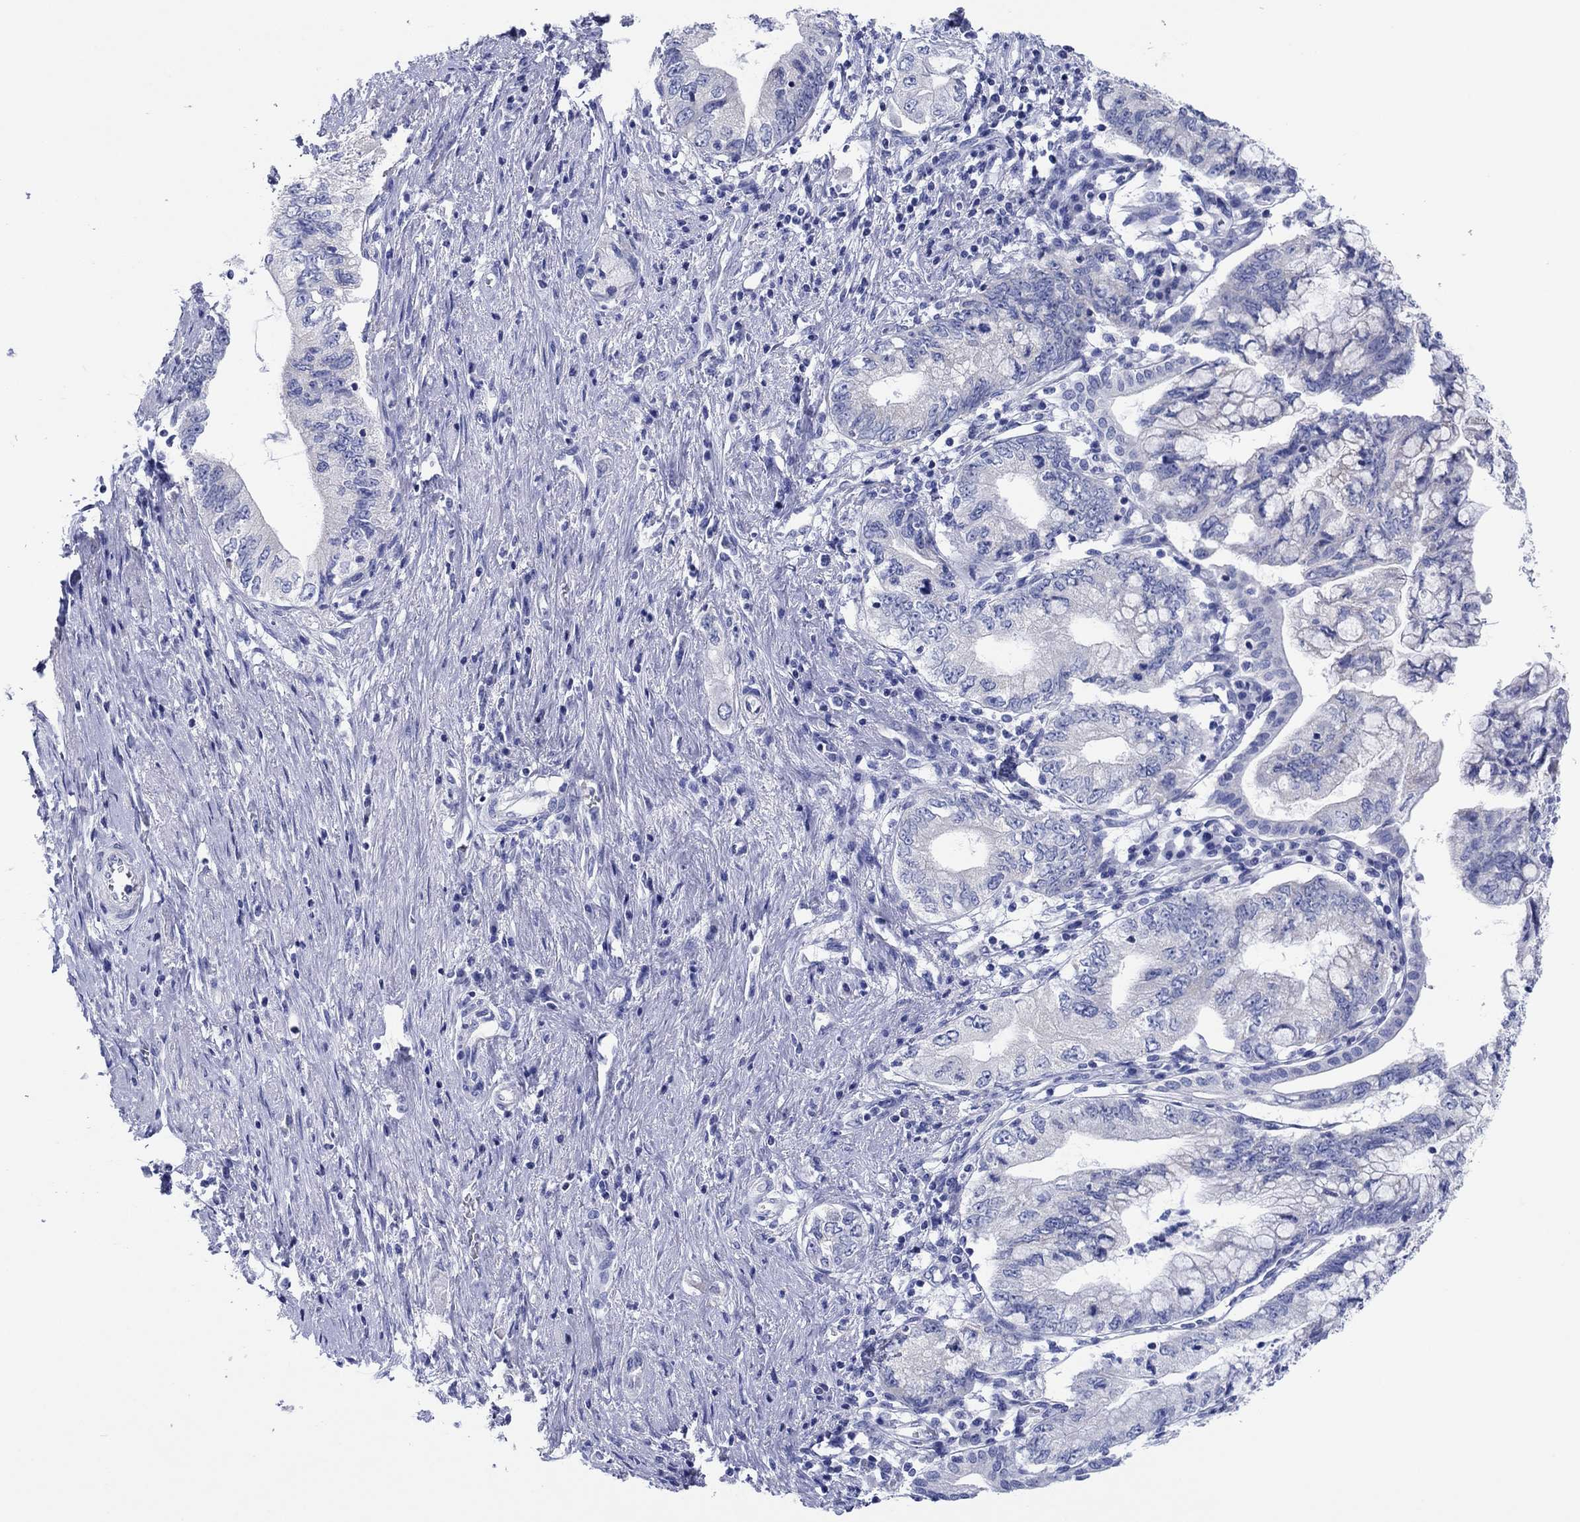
{"staining": {"intensity": "negative", "quantity": "none", "location": "none"}, "tissue": "pancreatic cancer", "cell_type": "Tumor cells", "image_type": "cancer", "snomed": [{"axis": "morphology", "description": "Adenocarcinoma, NOS"}, {"axis": "topography", "description": "Pancreas"}], "caption": "Immunohistochemistry (IHC) photomicrograph of human pancreatic cancer stained for a protein (brown), which exhibits no staining in tumor cells.", "gene": "HCRT", "patient": {"sex": "female", "age": 73}}